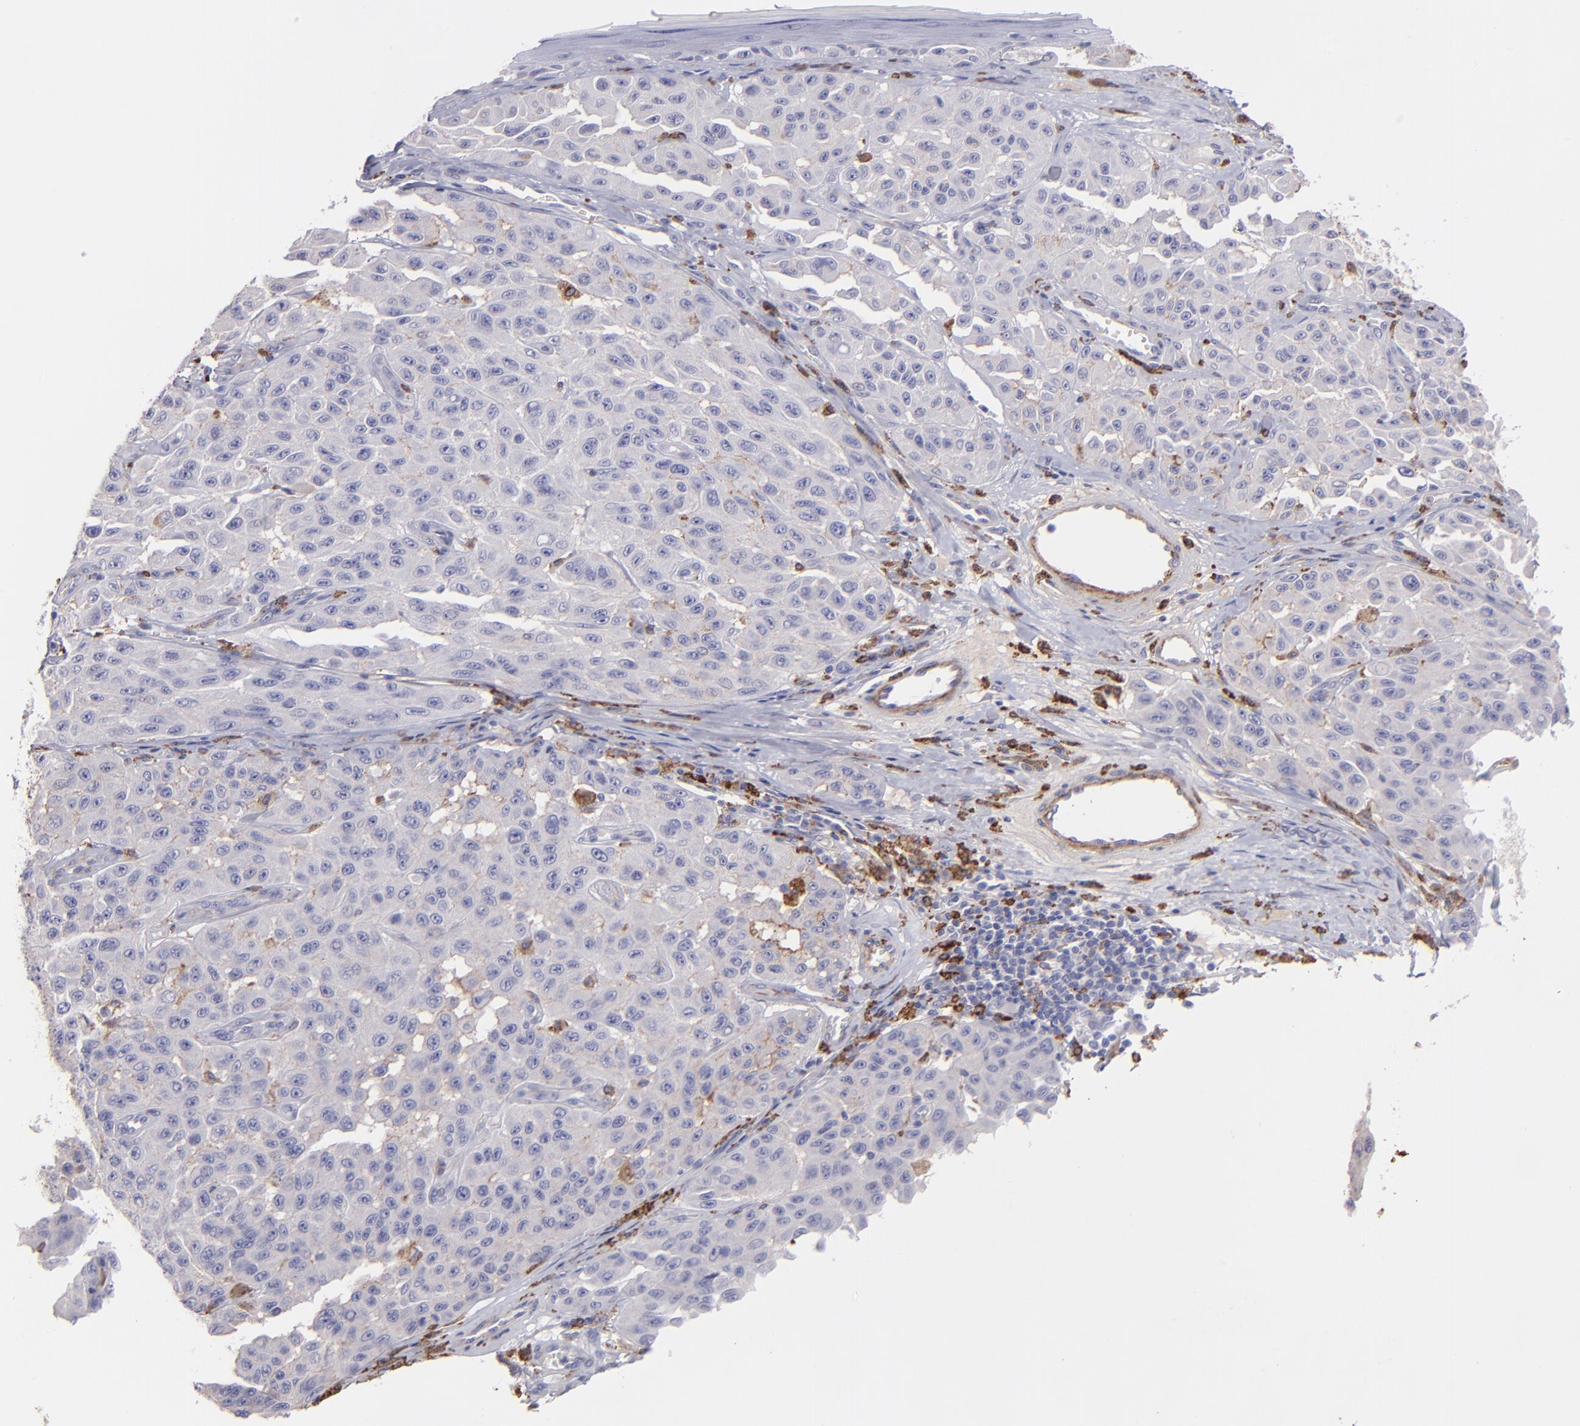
{"staining": {"intensity": "weak", "quantity": "<25%", "location": "cytoplasmic/membranous"}, "tissue": "melanoma", "cell_type": "Tumor cells", "image_type": "cancer", "snomed": [{"axis": "morphology", "description": "Malignant melanoma, NOS"}, {"axis": "topography", "description": "Skin"}], "caption": "Tumor cells show no significant positivity in melanoma.", "gene": "C1QA", "patient": {"sex": "male", "age": 30}}